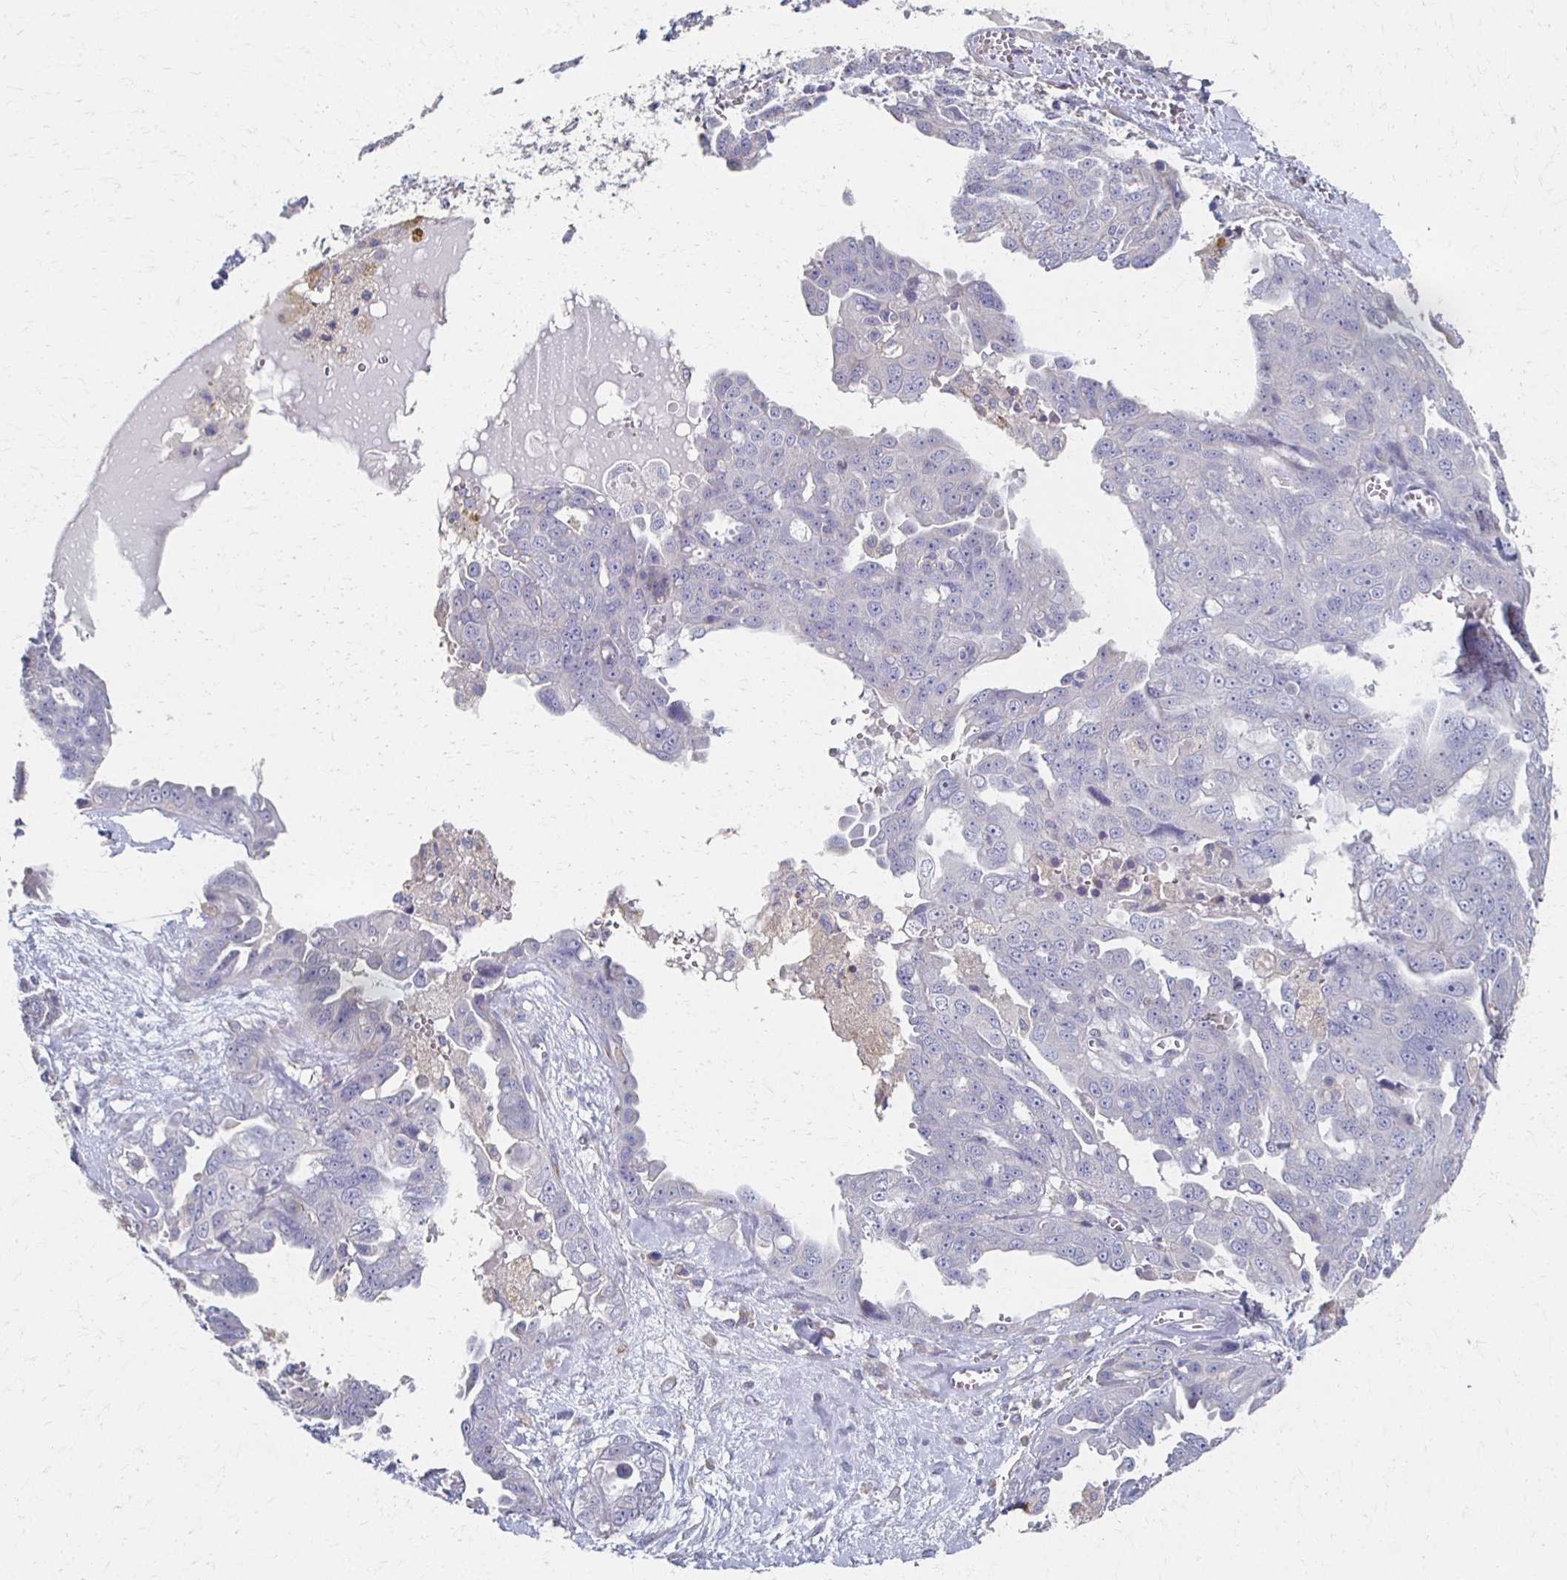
{"staining": {"intensity": "negative", "quantity": "none", "location": "none"}, "tissue": "ovarian cancer", "cell_type": "Tumor cells", "image_type": "cancer", "snomed": [{"axis": "morphology", "description": "Carcinoma, endometroid"}, {"axis": "topography", "description": "Ovary"}], "caption": "This histopathology image is of endometroid carcinoma (ovarian) stained with IHC to label a protein in brown with the nuclei are counter-stained blue. There is no expression in tumor cells.", "gene": "CX3CR1", "patient": {"sex": "female", "age": 70}}